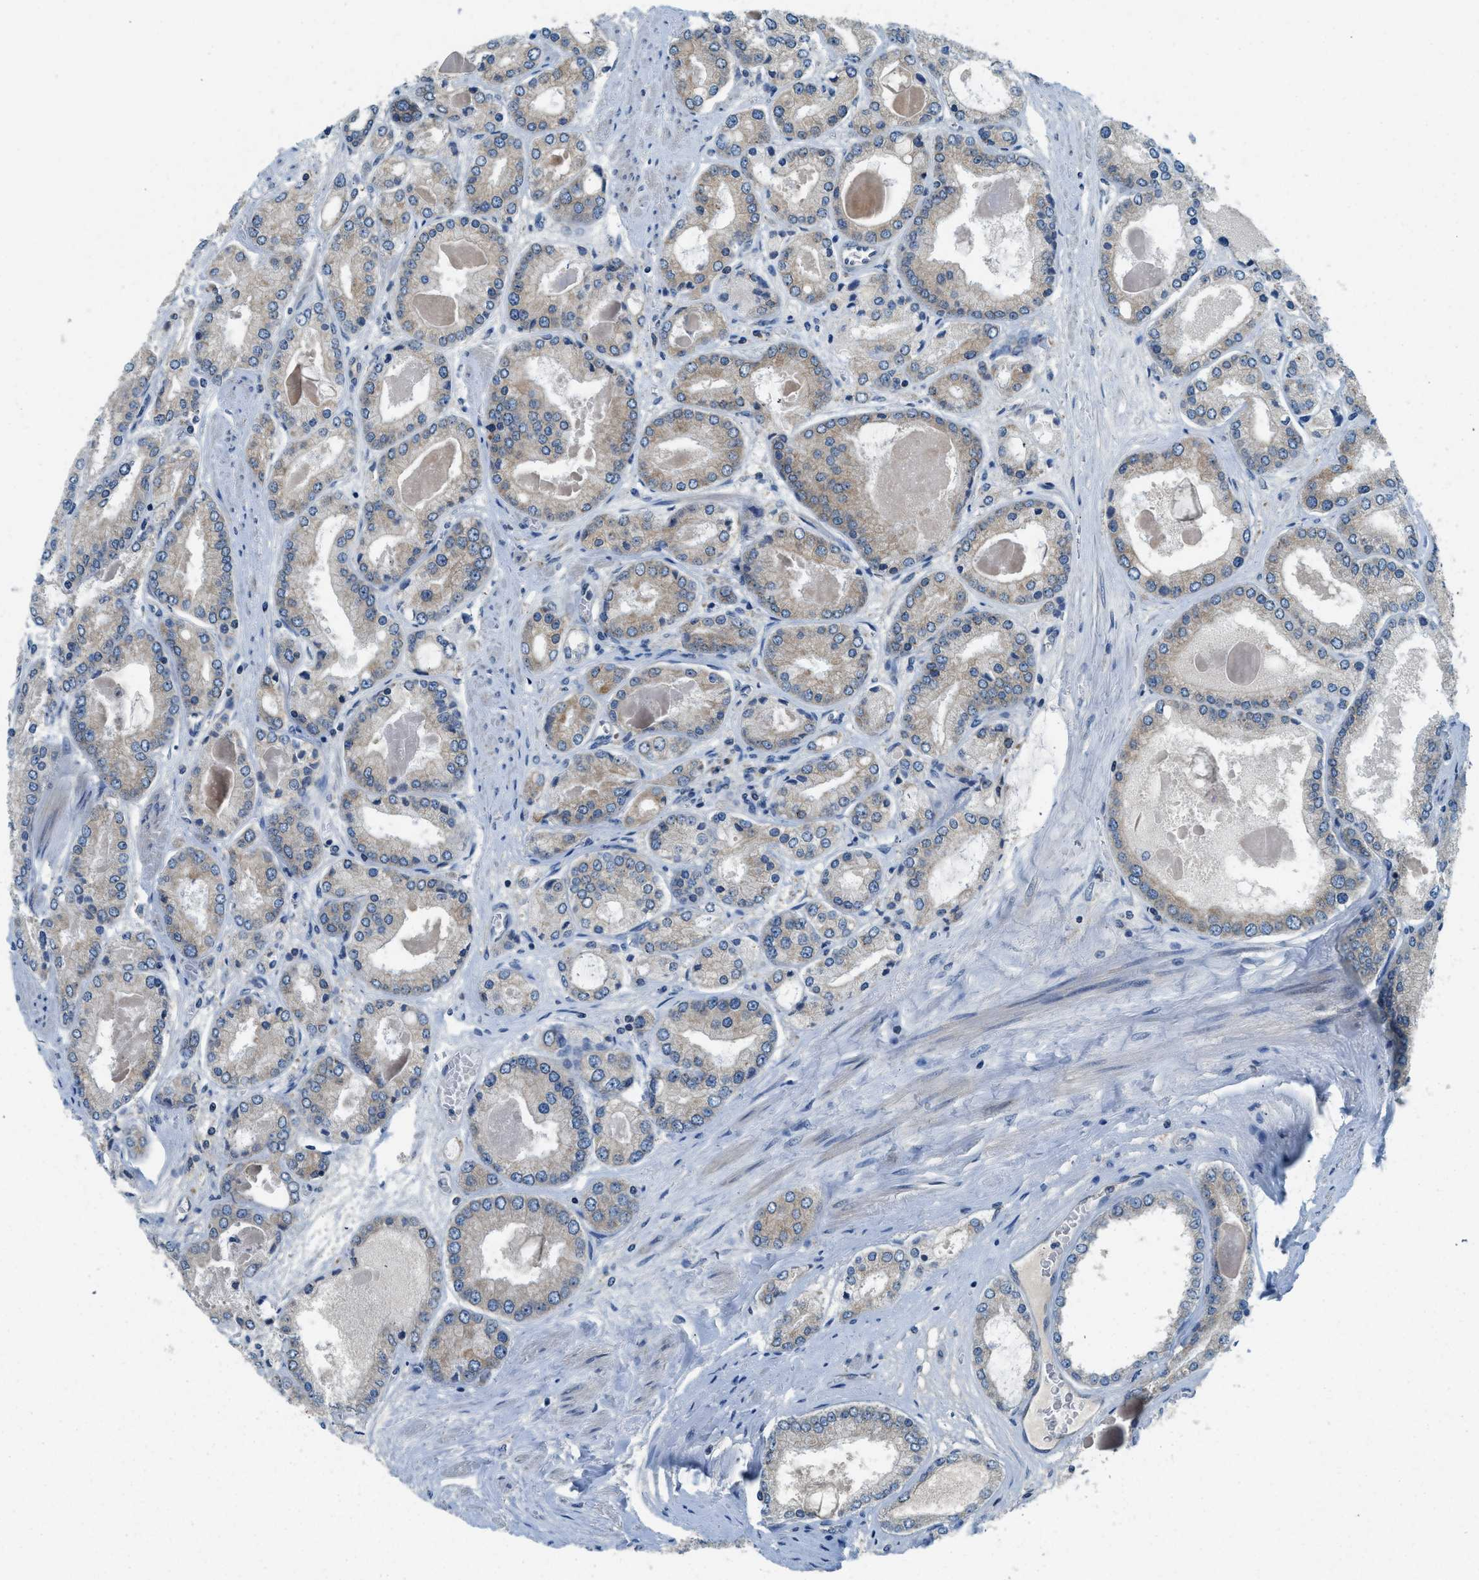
{"staining": {"intensity": "weak", "quantity": "<25%", "location": "cytoplasmic/membranous"}, "tissue": "prostate cancer", "cell_type": "Tumor cells", "image_type": "cancer", "snomed": [{"axis": "morphology", "description": "Adenocarcinoma, High grade"}, {"axis": "topography", "description": "Prostate"}], "caption": "An immunohistochemistry (IHC) histopathology image of prostate adenocarcinoma (high-grade) is shown. There is no staining in tumor cells of prostate adenocarcinoma (high-grade).", "gene": "BCAP31", "patient": {"sex": "male", "age": 59}}